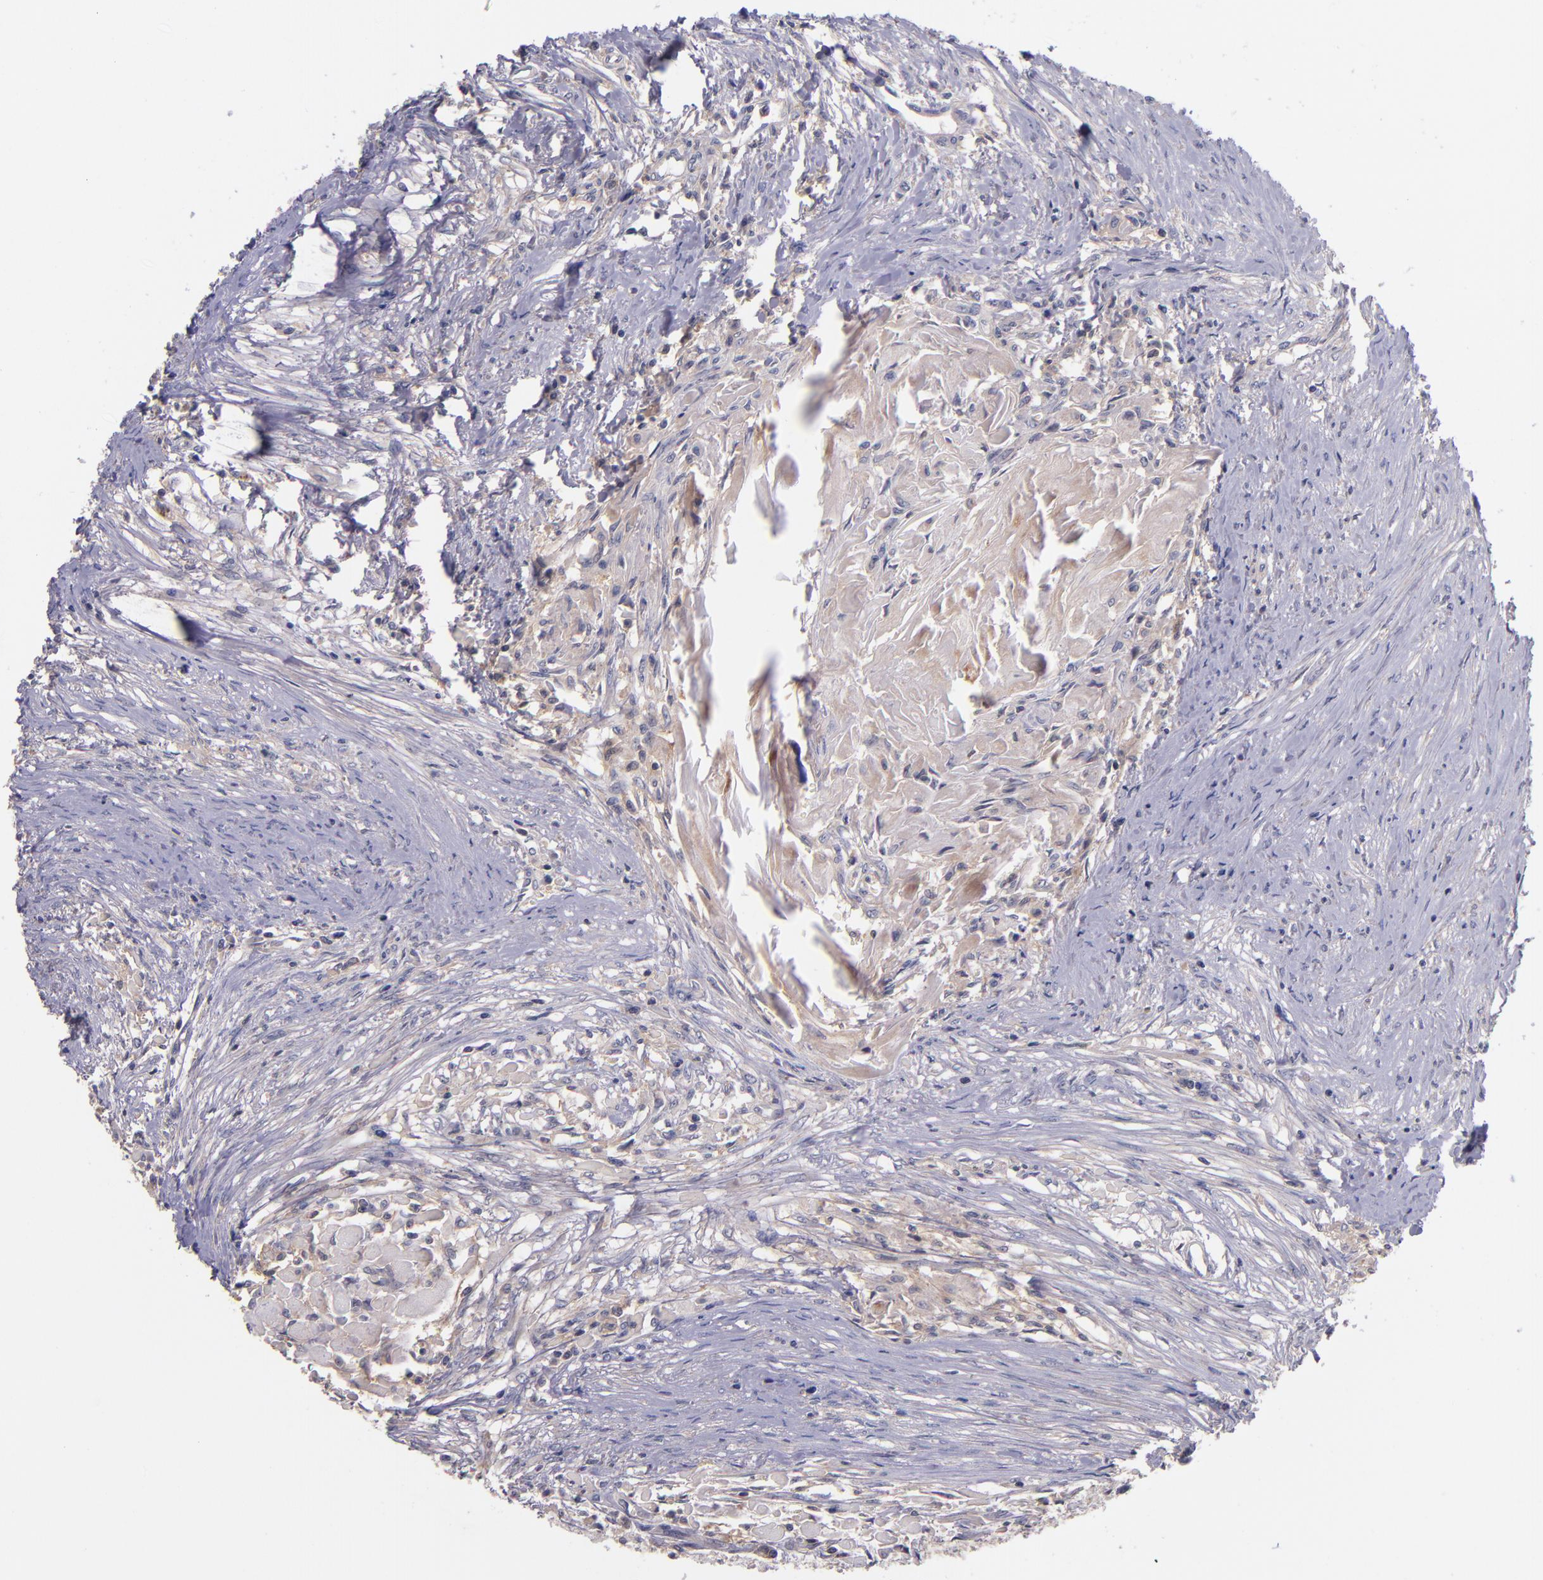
{"staining": {"intensity": "weak", "quantity": "25%-75%", "location": "cytoplasmic/membranous"}, "tissue": "head and neck cancer", "cell_type": "Tumor cells", "image_type": "cancer", "snomed": [{"axis": "morphology", "description": "Squamous cell carcinoma, NOS"}, {"axis": "topography", "description": "Head-Neck"}], "caption": "Squamous cell carcinoma (head and neck) stained for a protein (brown) demonstrates weak cytoplasmic/membranous positive expression in approximately 25%-75% of tumor cells.", "gene": "RBP4", "patient": {"sex": "male", "age": 64}}